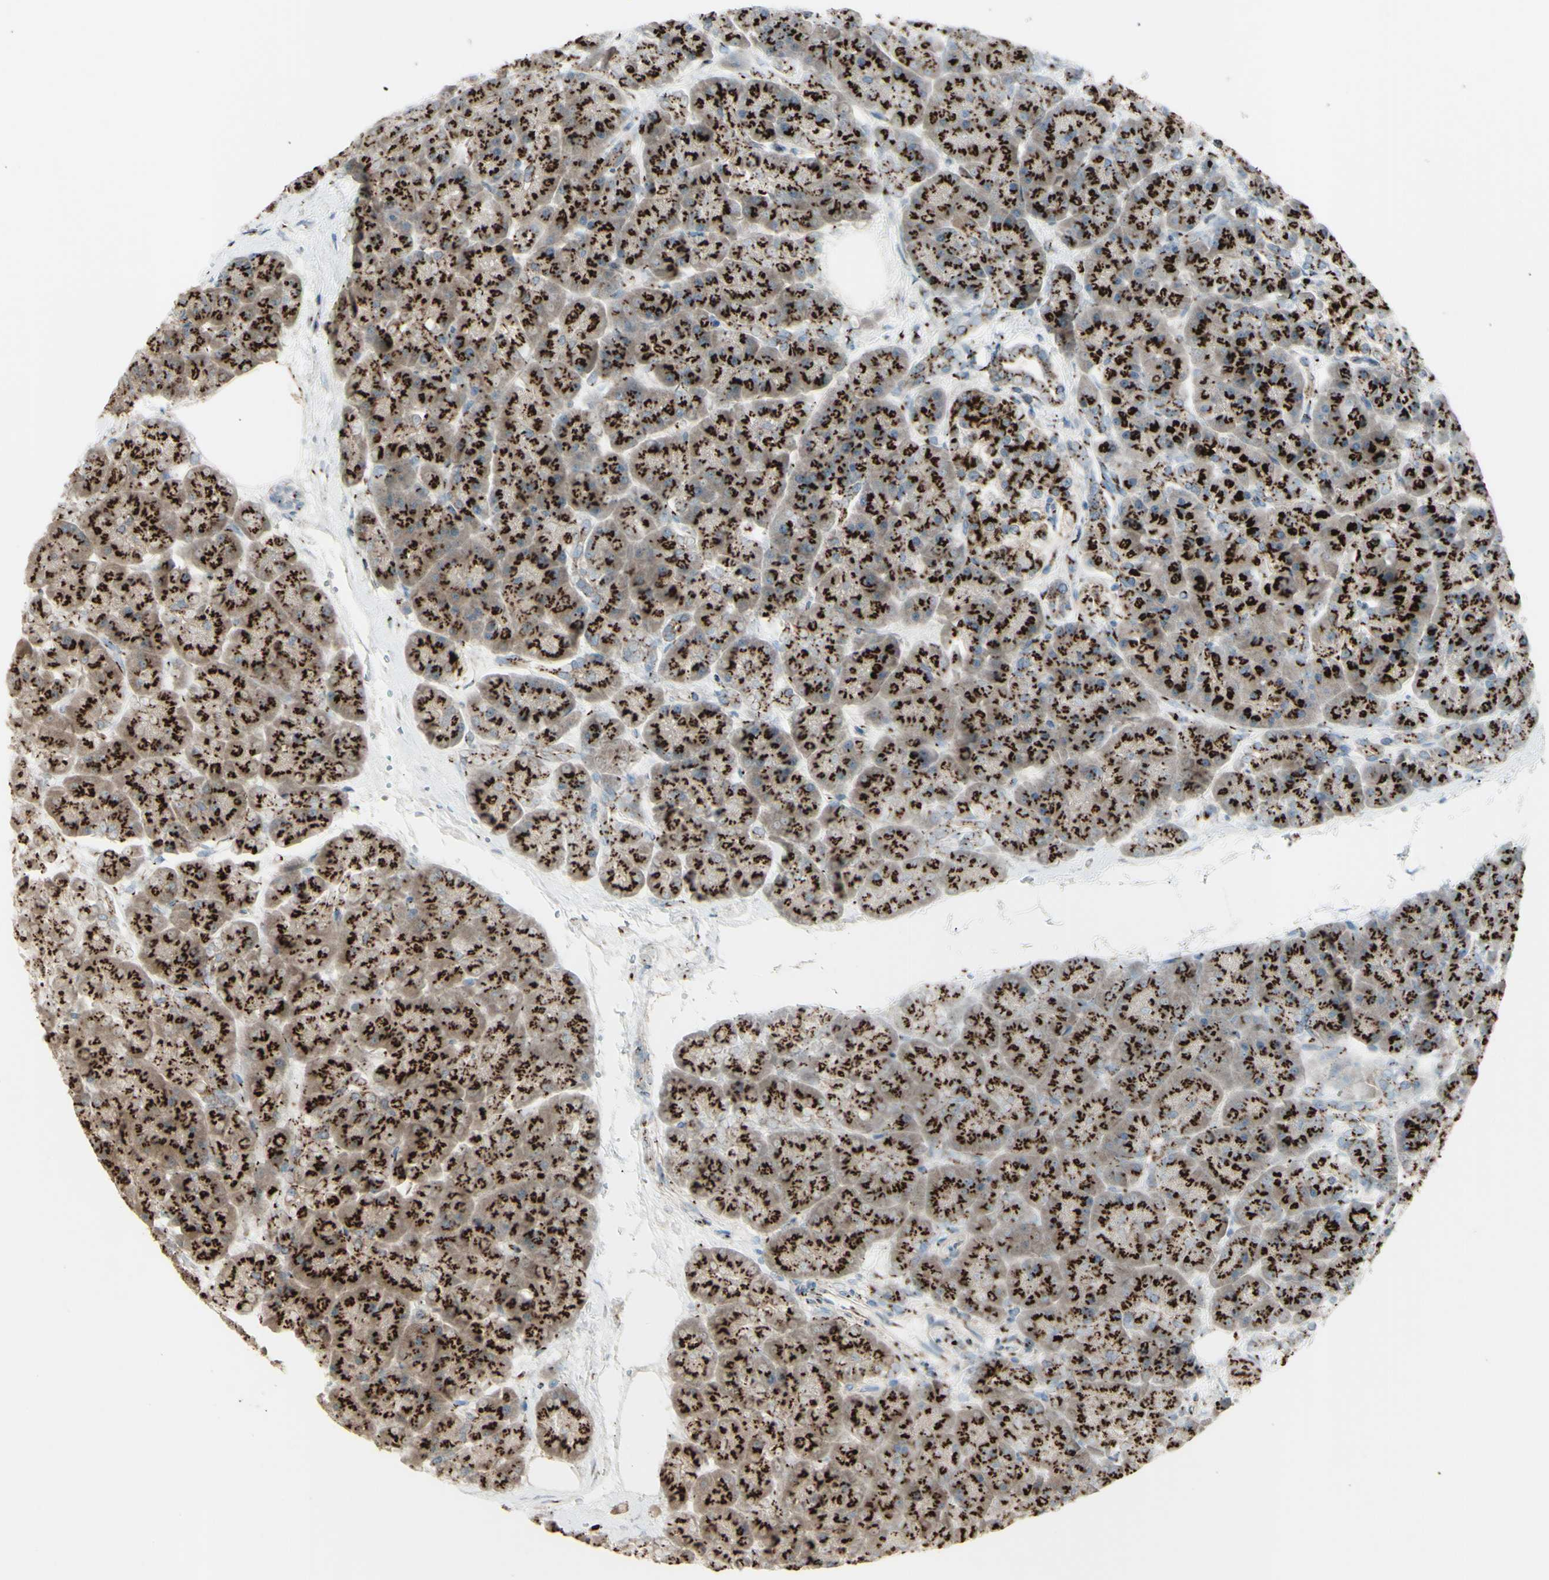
{"staining": {"intensity": "strong", "quantity": ">75%", "location": "cytoplasmic/membranous"}, "tissue": "pancreas", "cell_type": "Exocrine glandular cells", "image_type": "normal", "snomed": [{"axis": "morphology", "description": "Normal tissue, NOS"}, {"axis": "topography", "description": "Pancreas"}], "caption": "Immunohistochemical staining of benign human pancreas reveals strong cytoplasmic/membranous protein positivity in approximately >75% of exocrine glandular cells.", "gene": "BPNT2", "patient": {"sex": "female", "age": 70}}